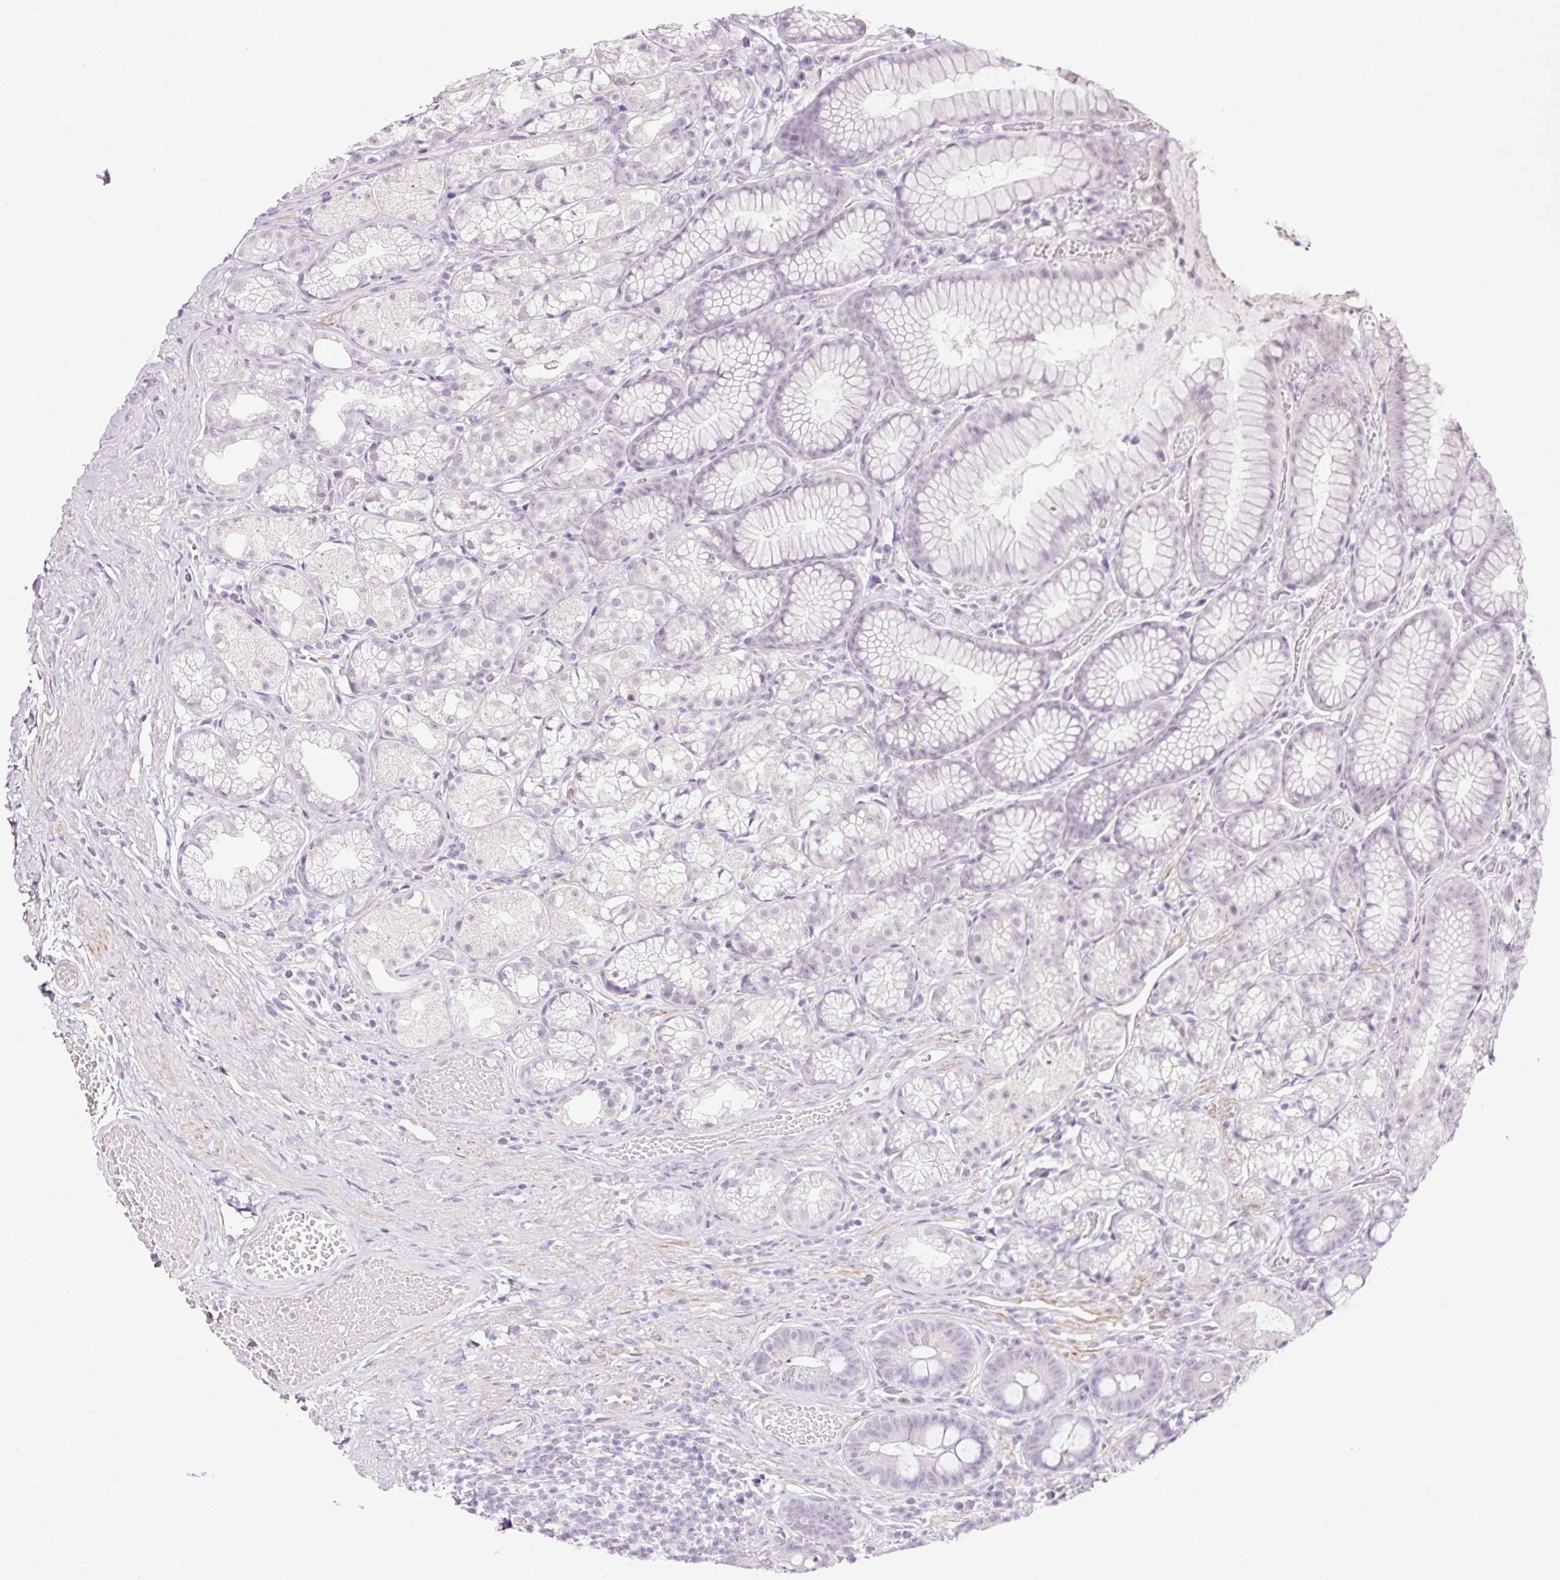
{"staining": {"intensity": "weak", "quantity": "<25%", "location": "cytoplasmic/membranous"}, "tissue": "stomach", "cell_type": "Glandular cells", "image_type": "normal", "snomed": [{"axis": "morphology", "description": "Normal tissue, NOS"}, {"axis": "topography", "description": "Smooth muscle"}, {"axis": "topography", "description": "Stomach"}], "caption": "The micrograph demonstrates no staining of glandular cells in benign stomach.", "gene": "RTF2", "patient": {"sex": "male", "age": 70}}